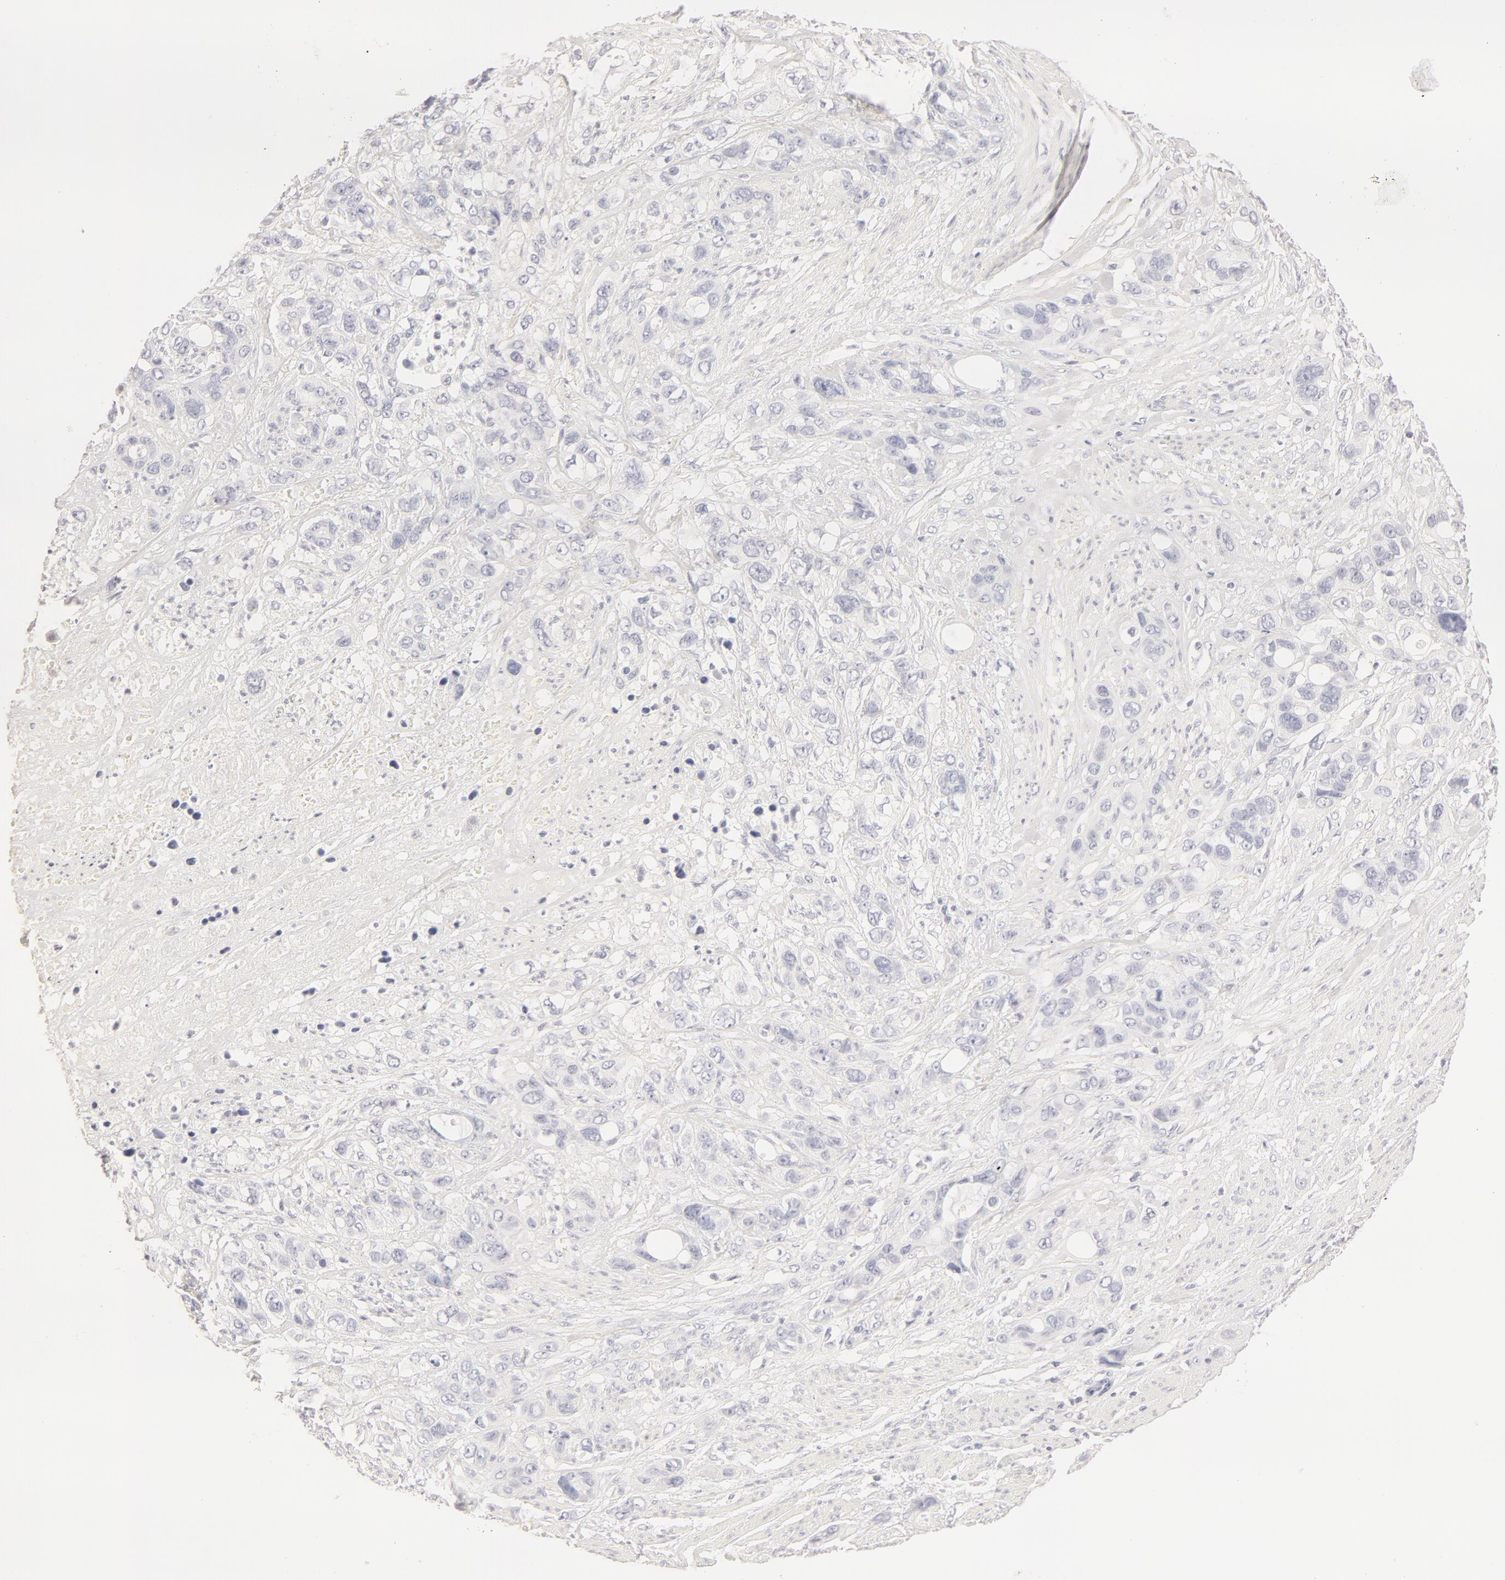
{"staining": {"intensity": "negative", "quantity": "none", "location": "none"}, "tissue": "stomach cancer", "cell_type": "Tumor cells", "image_type": "cancer", "snomed": [{"axis": "morphology", "description": "Adenocarcinoma, NOS"}, {"axis": "topography", "description": "Stomach, upper"}], "caption": "Stomach adenocarcinoma was stained to show a protein in brown. There is no significant positivity in tumor cells.", "gene": "LGALS7B", "patient": {"sex": "male", "age": 47}}